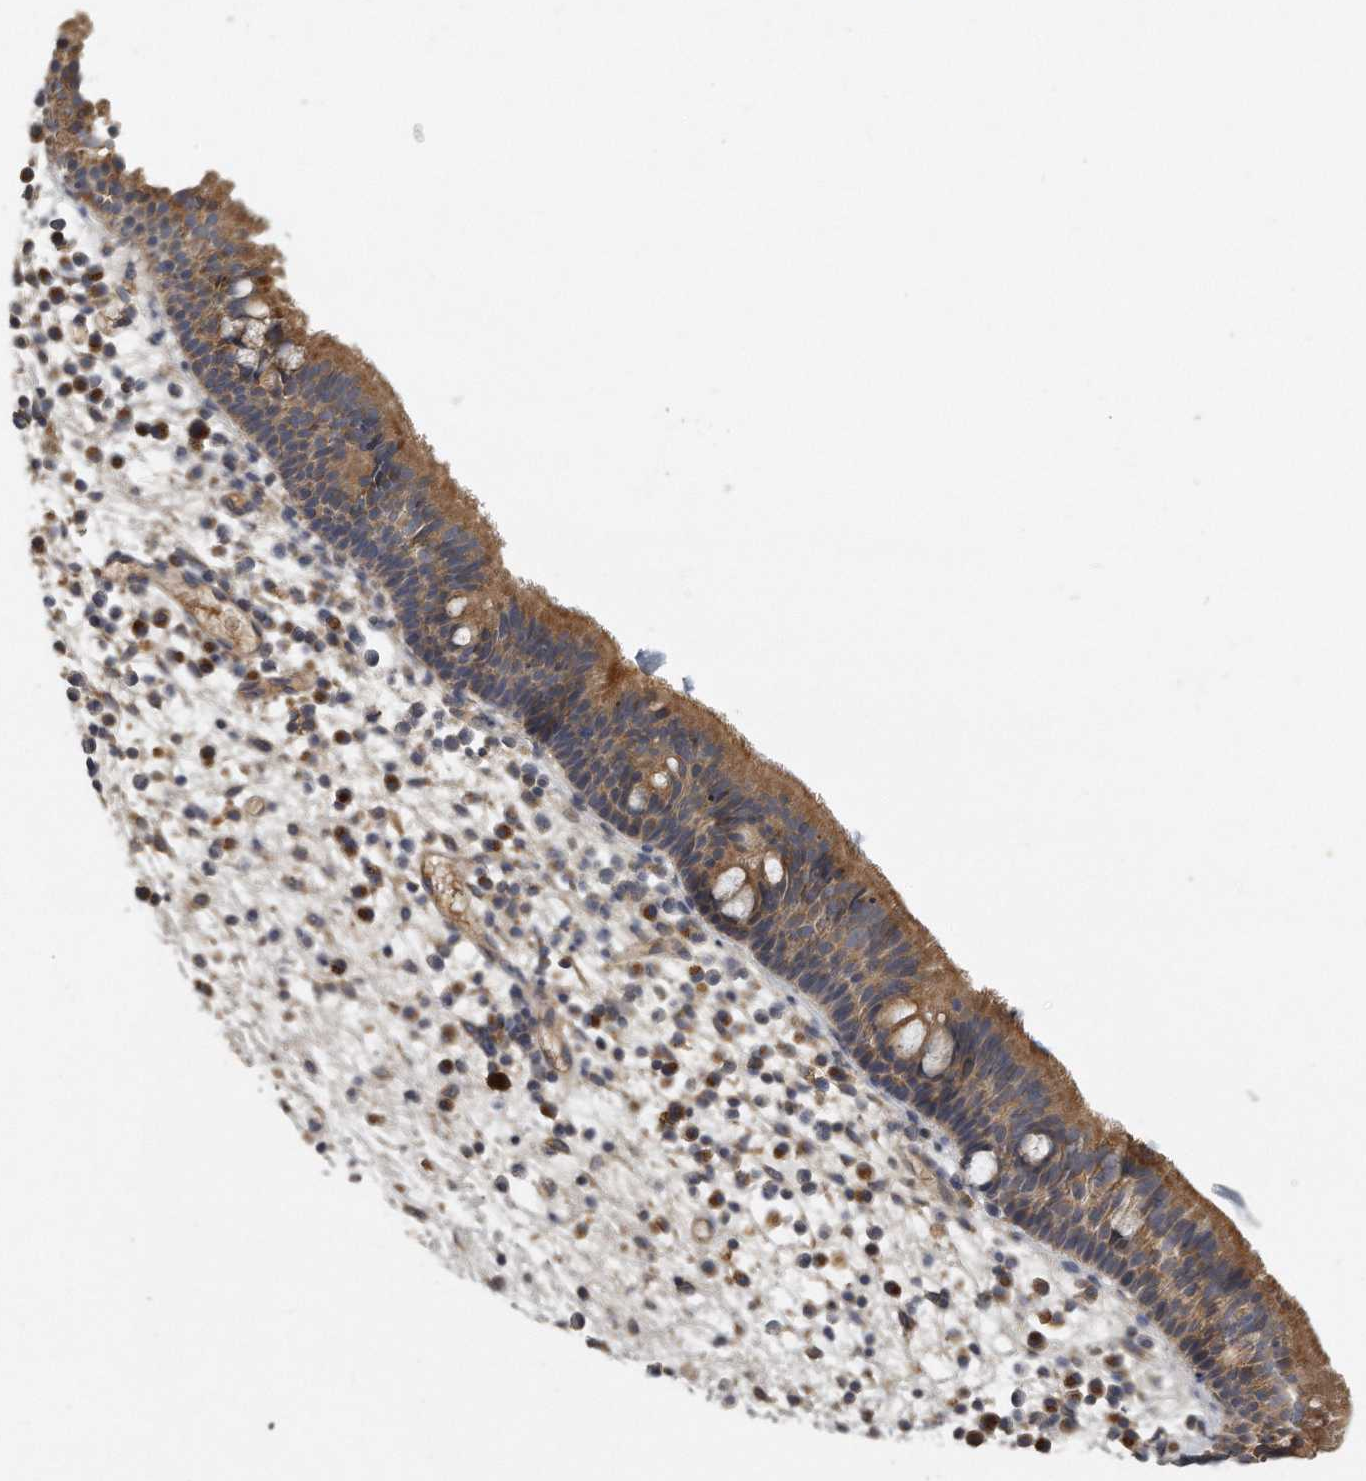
{"staining": {"intensity": "moderate", "quantity": ">75%", "location": "cytoplasmic/membranous"}, "tissue": "nasopharynx", "cell_type": "Respiratory epithelial cells", "image_type": "normal", "snomed": [{"axis": "morphology", "description": "Normal tissue, NOS"}, {"axis": "morphology", "description": "Inflammation, NOS"}, {"axis": "morphology", "description": "Malignant melanoma, Metastatic site"}, {"axis": "topography", "description": "Nasopharynx"}], "caption": "Nasopharynx stained for a protein (brown) exhibits moderate cytoplasmic/membranous positive expression in about >75% of respiratory epithelial cells.", "gene": "TRAPPC14", "patient": {"sex": "male", "age": 70}}